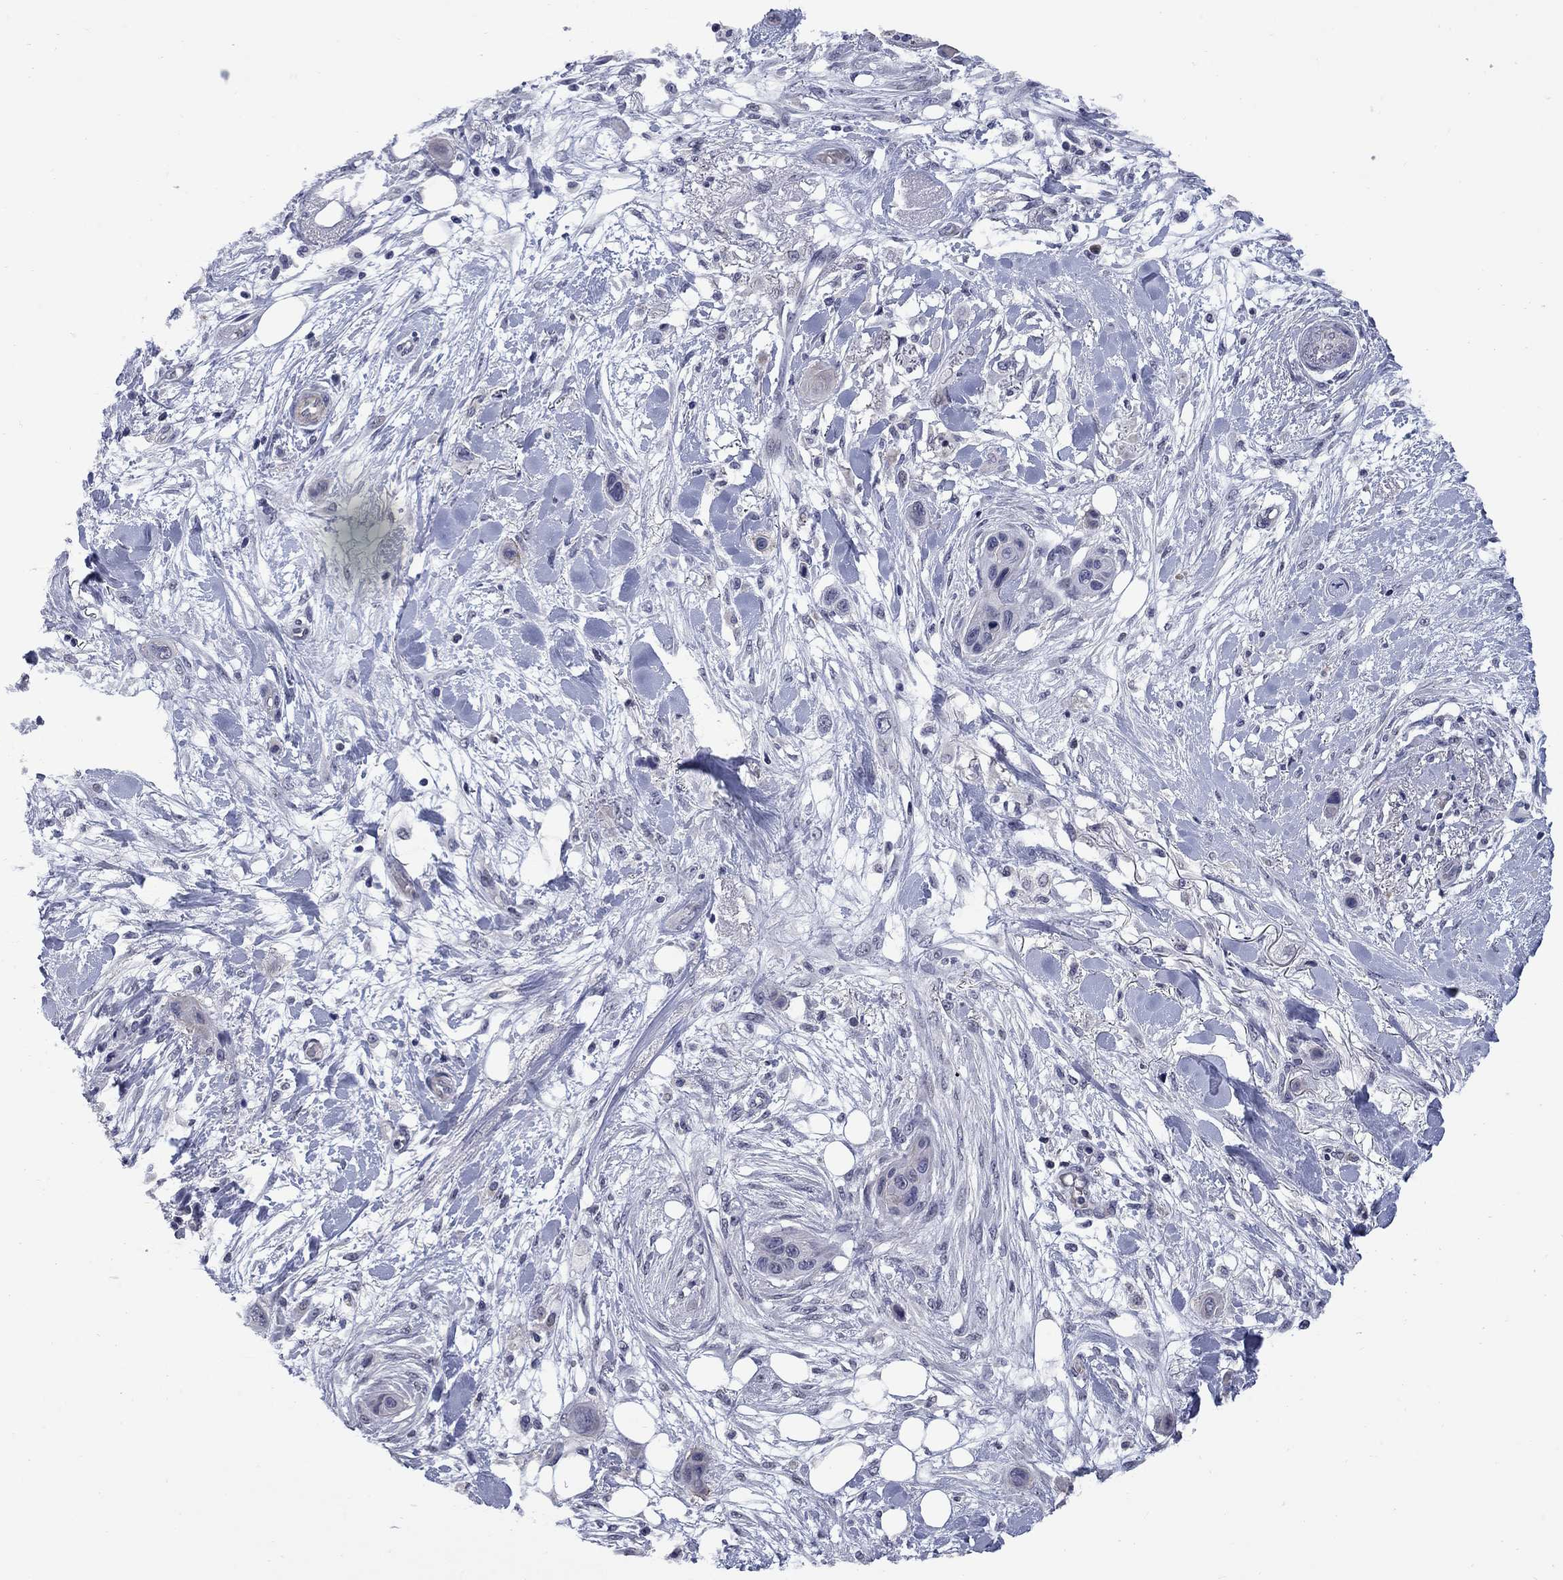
{"staining": {"intensity": "negative", "quantity": "none", "location": "none"}, "tissue": "skin cancer", "cell_type": "Tumor cells", "image_type": "cancer", "snomed": [{"axis": "morphology", "description": "Squamous cell carcinoma, NOS"}, {"axis": "topography", "description": "Skin"}], "caption": "IHC of squamous cell carcinoma (skin) reveals no expression in tumor cells. Brightfield microscopy of immunohistochemistry (IHC) stained with DAB (brown) and hematoxylin (blue), captured at high magnification.", "gene": "HTR4", "patient": {"sex": "male", "age": 79}}